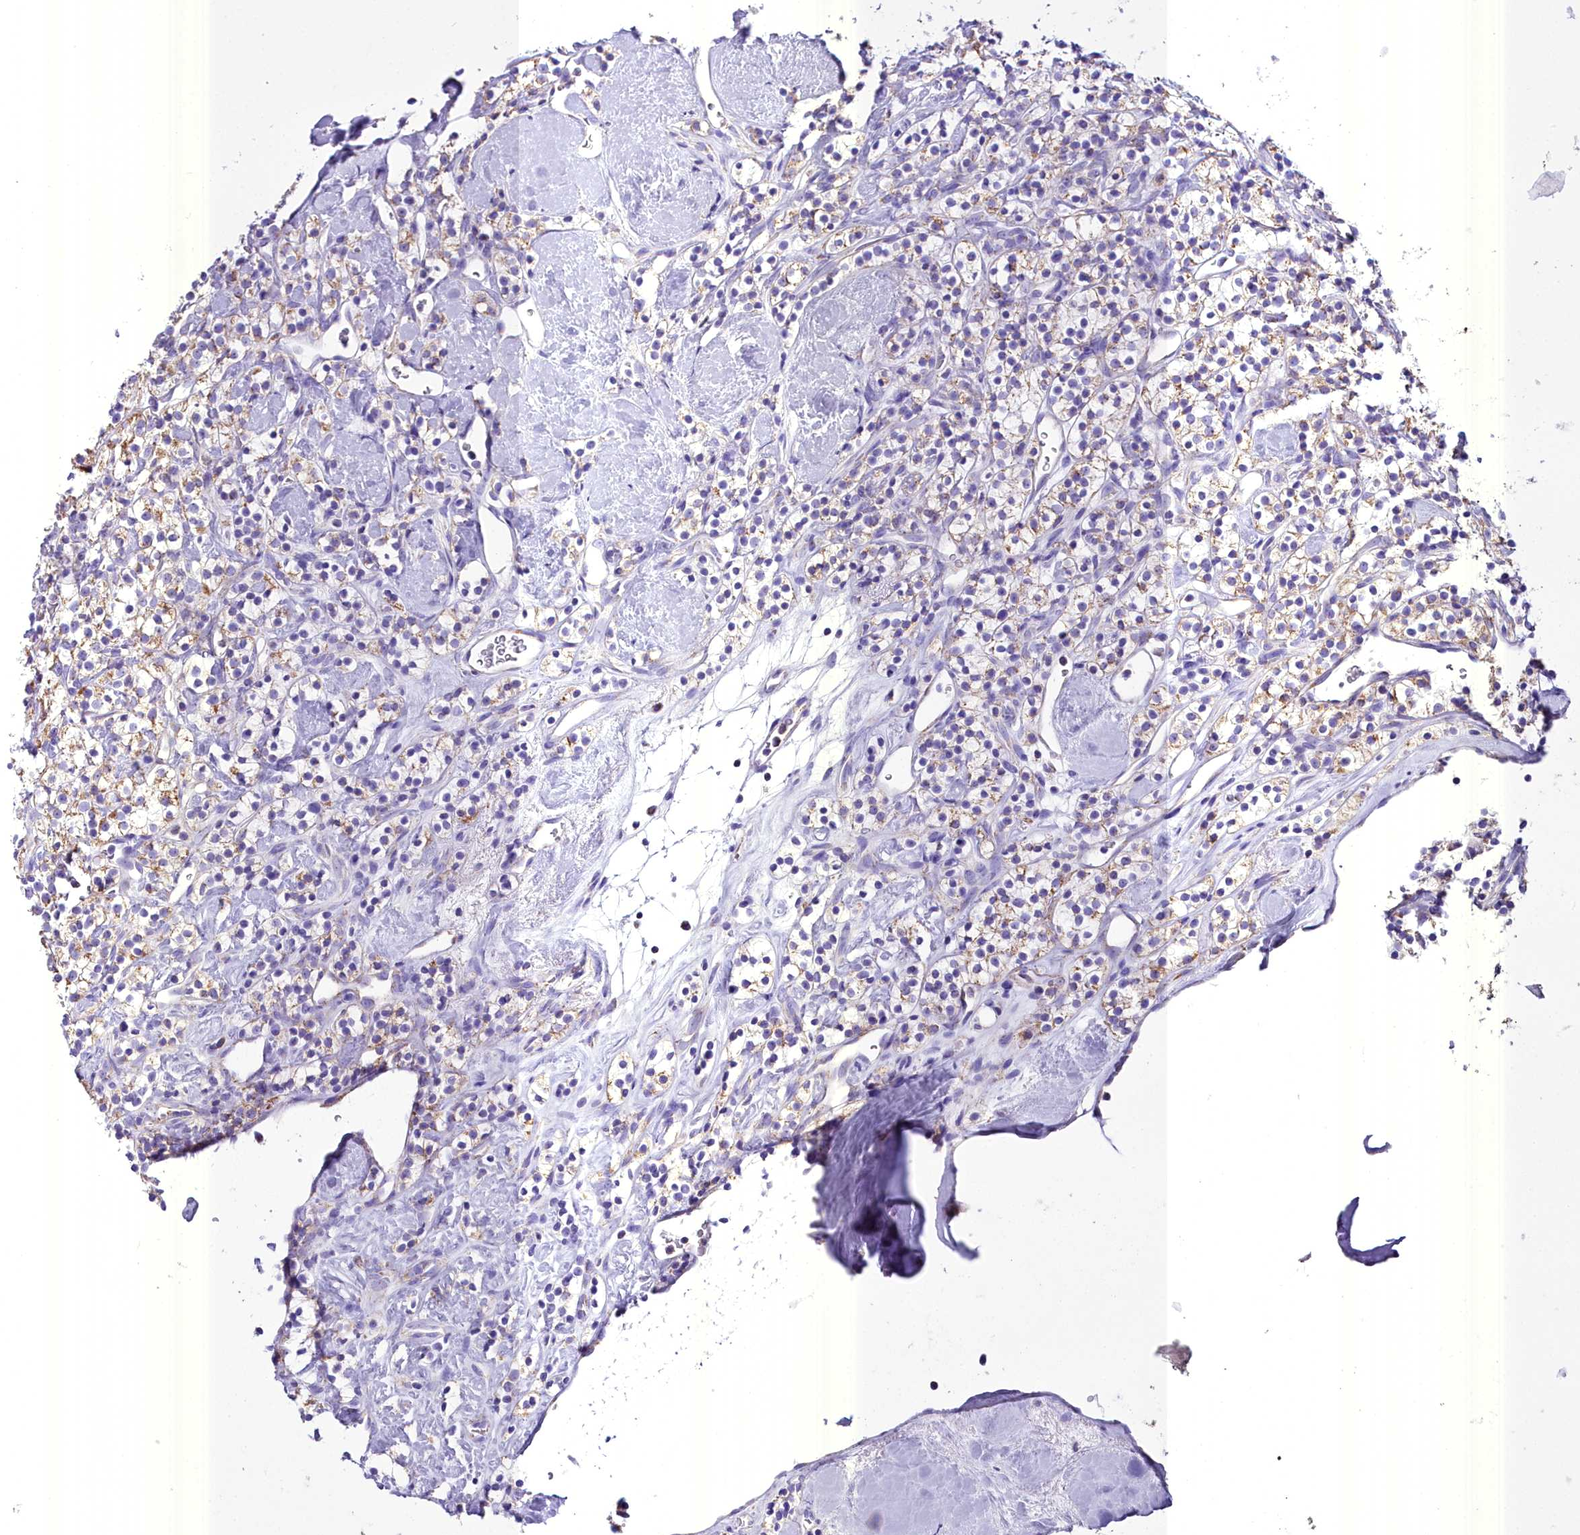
{"staining": {"intensity": "weak", "quantity": ">75%", "location": "cytoplasmic/membranous"}, "tissue": "renal cancer", "cell_type": "Tumor cells", "image_type": "cancer", "snomed": [{"axis": "morphology", "description": "Adenocarcinoma, NOS"}, {"axis": "topography", "description": "Kidney"}], "caption": "Immunohistochemical staining of human renal cancer displays low levels of weak cytoplasmic/membranous staining in about >75% of tumor cells. The staining is performed using DAB (3,3'-diaminobenzidine) brown chromogen to label protein expression. The nuclei are counter-stained blue using hematoxylin.", "gene": "WDFY3", "patient": {"sex": "male", "age": 77}}